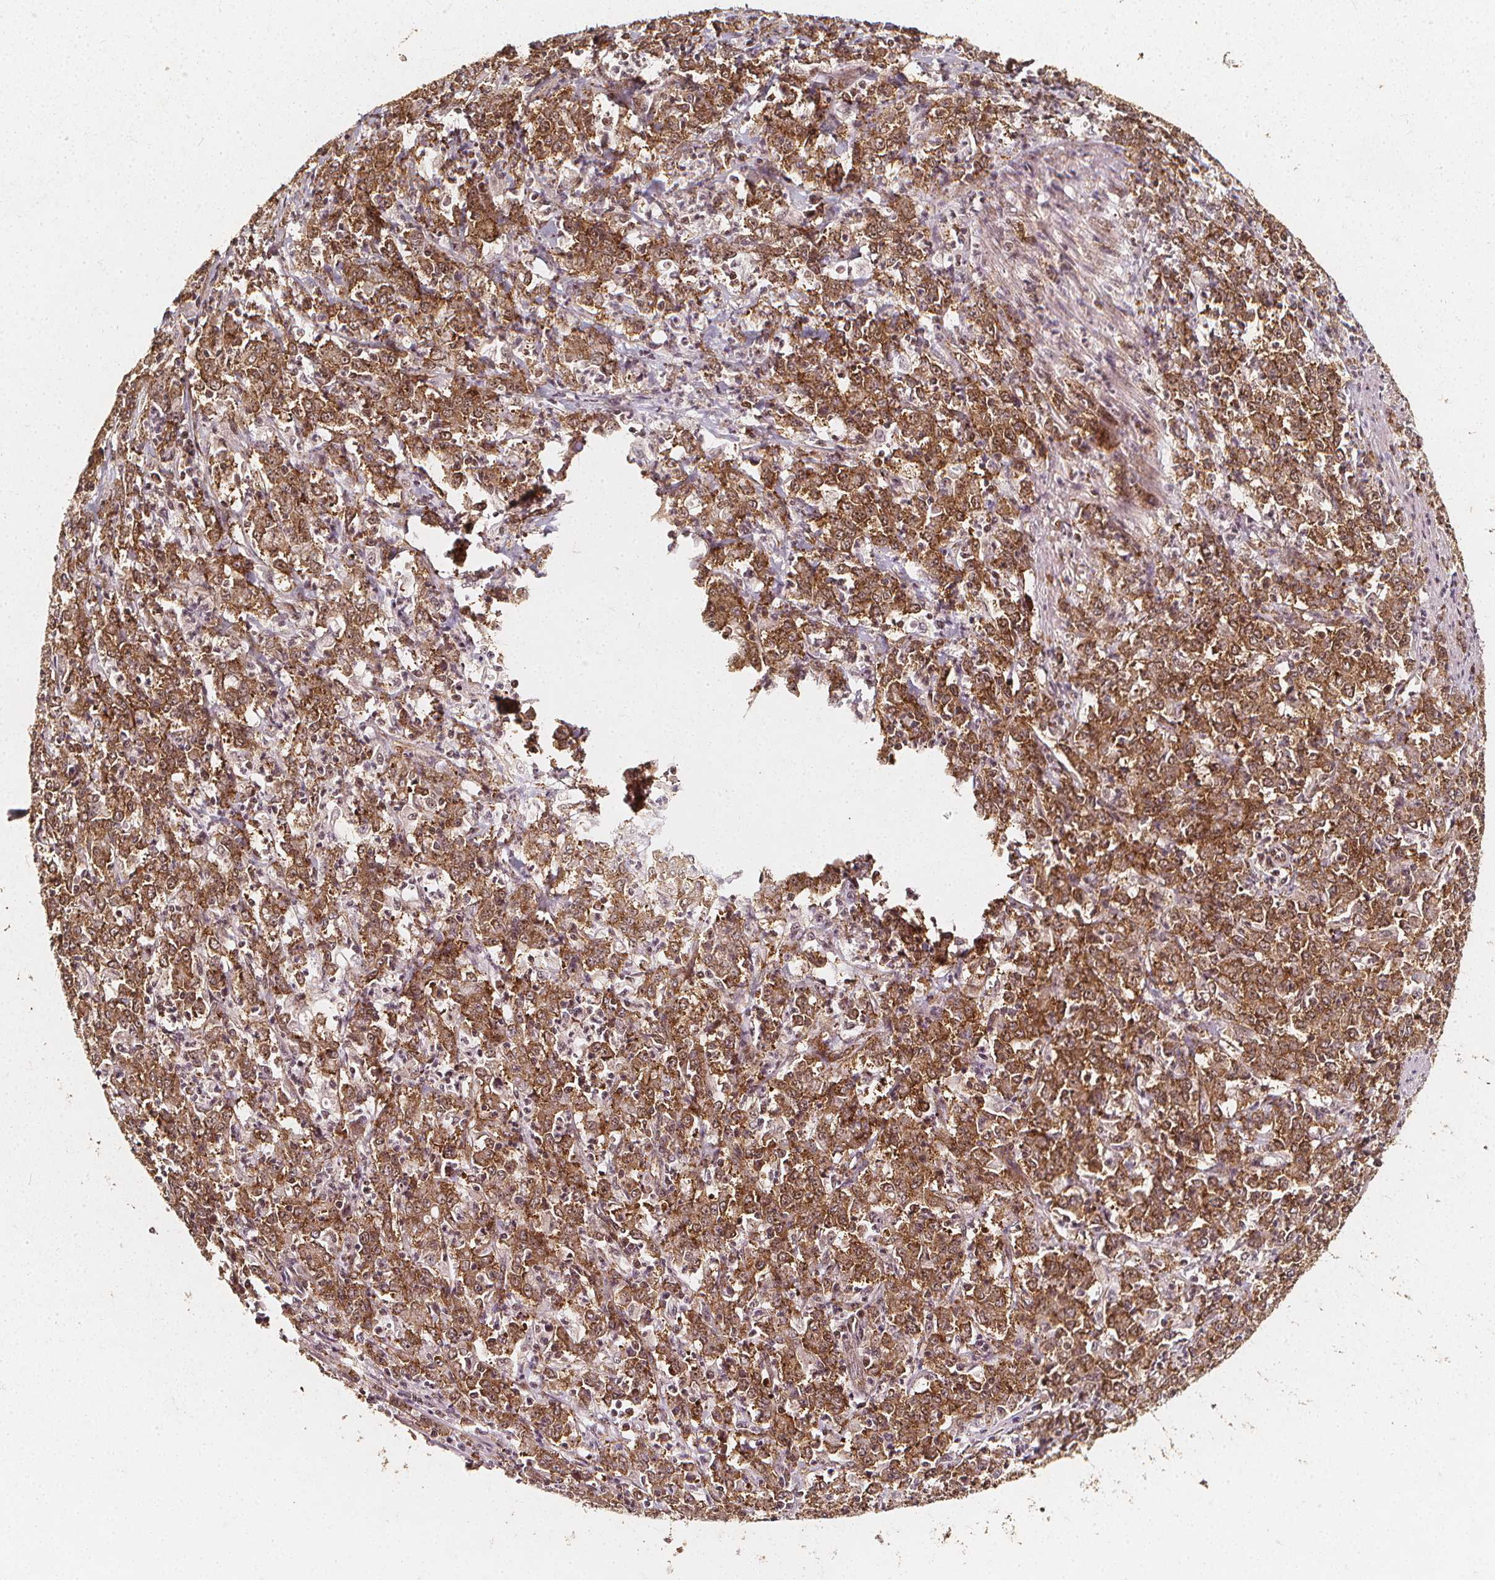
{"staining": {"intensity": "moderate", "quantity": ">75%", "location": "cytoplasmic/membranous,nuclear"}, "tissue": "stomach cancer", "cell_type": "Tumor cells", "image_type": "cancer", "snomed": [{"axis": "morphology", "description": "Adenocarcinoma, NOS"}, {"axis": "topography", "description": "Stomach, lower"}], "caption": "High-power microscopy captured an immunohistochemistry photomicrograph of stomach cancer (adenocarcinoma), revealing moderate cytoplasmic/membranous and nuclear expression in about >75% of tumor cells.", "gene": "SMN1", "patient": {"sex": "female", "age": 71}}